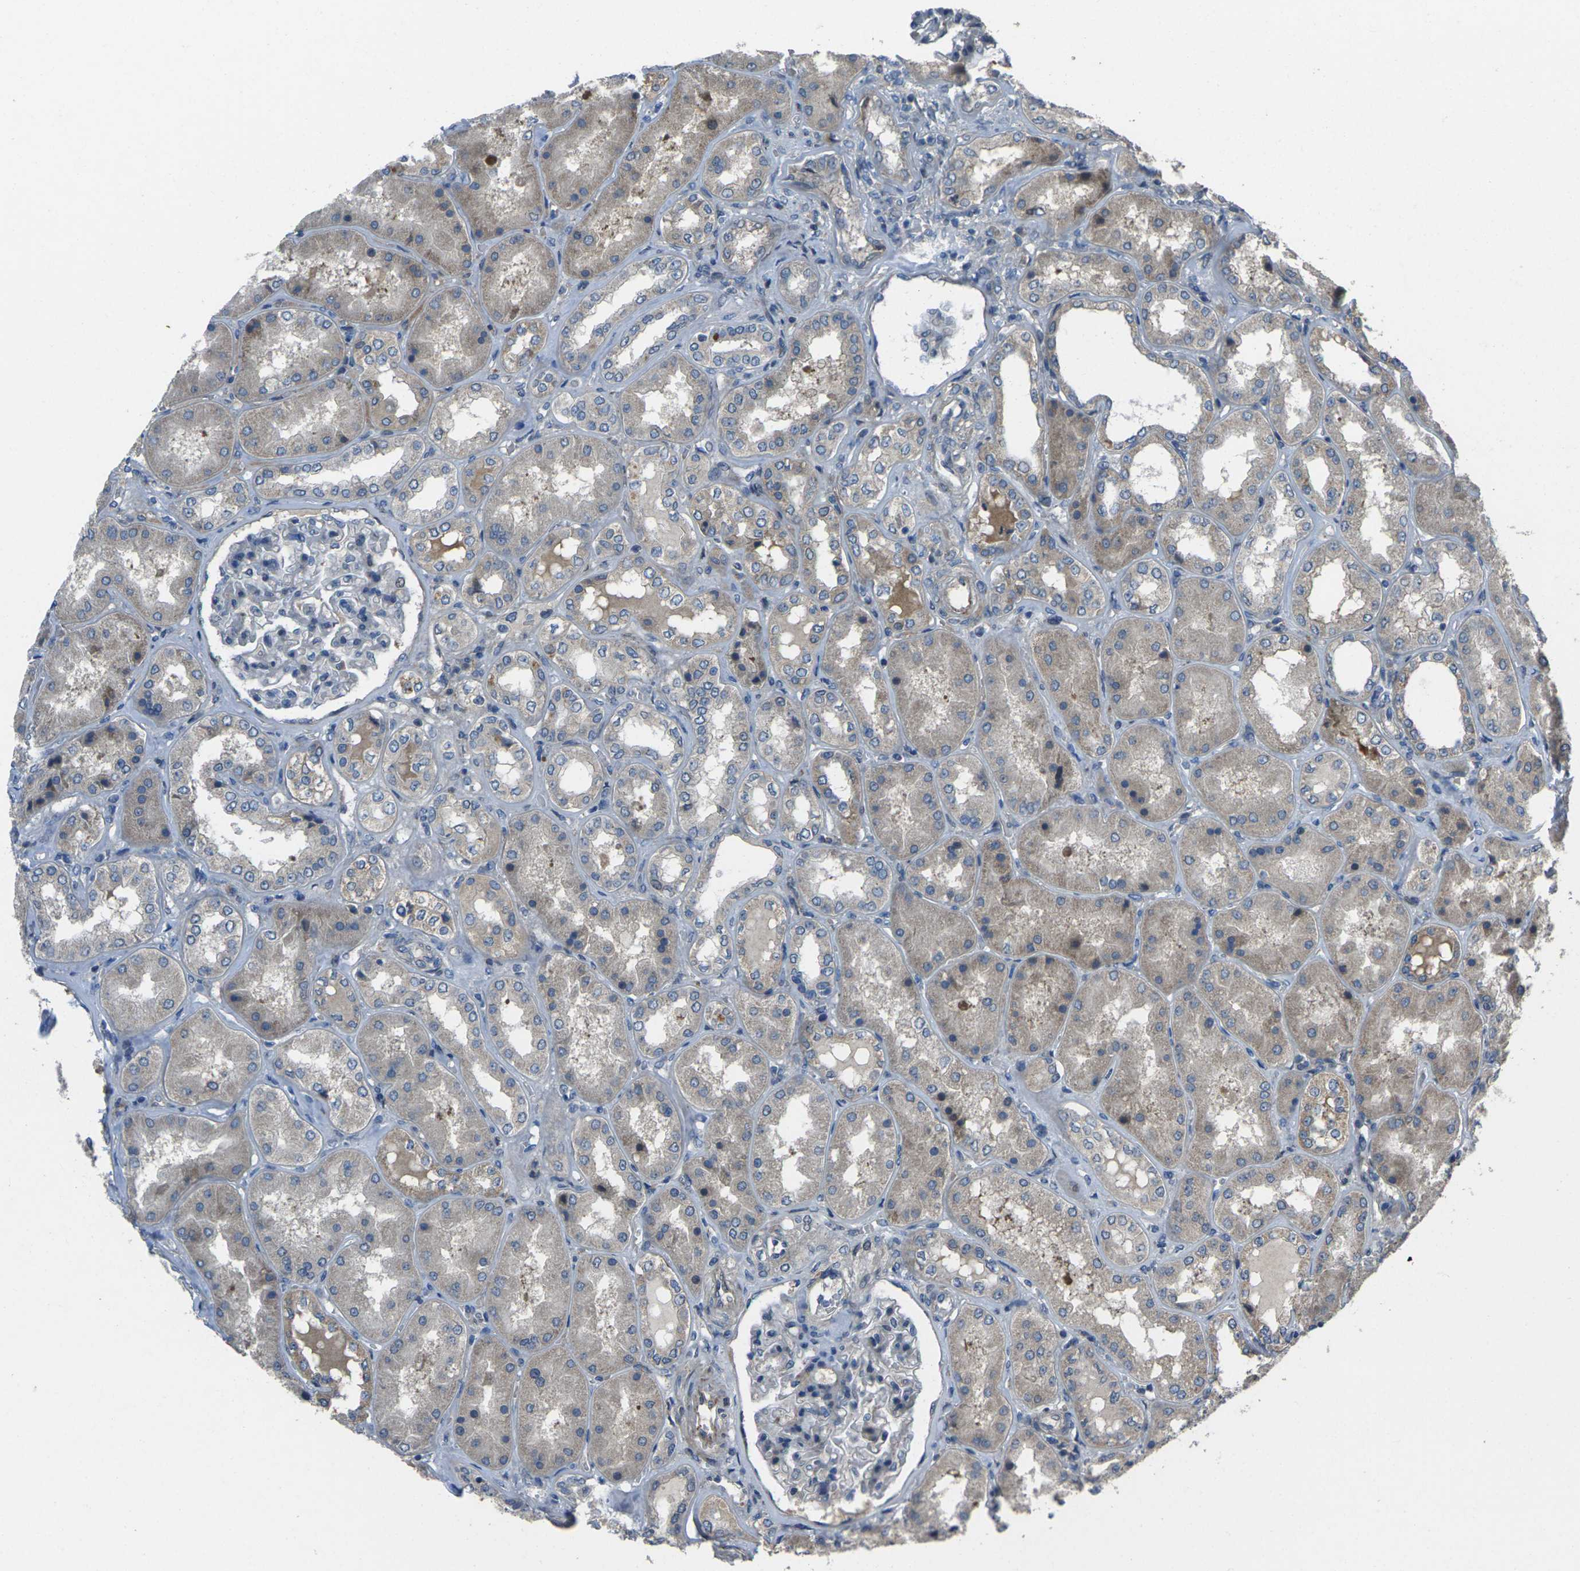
{"staining": {"intensity": "moderate", "quantity": "<25%", "location": "cytoplasmic/membranous"}, "tissue": "kidney", "cell_type": "Cells in glomeruli", "image_type": "normal", "snomed": [{"axis": "morphology", "description": "Normal tissue, NOS"}, {"axis": "topography", "description": "Kidney"}], "caption": "Immunohistochemical staining of normal kidney demonstrates moderate cytoplasmic/membranous protein staining in about <25% of cells in glomeruli.", "gene": "EDNRA", "patient": {"sex": "female", "age": 56}}